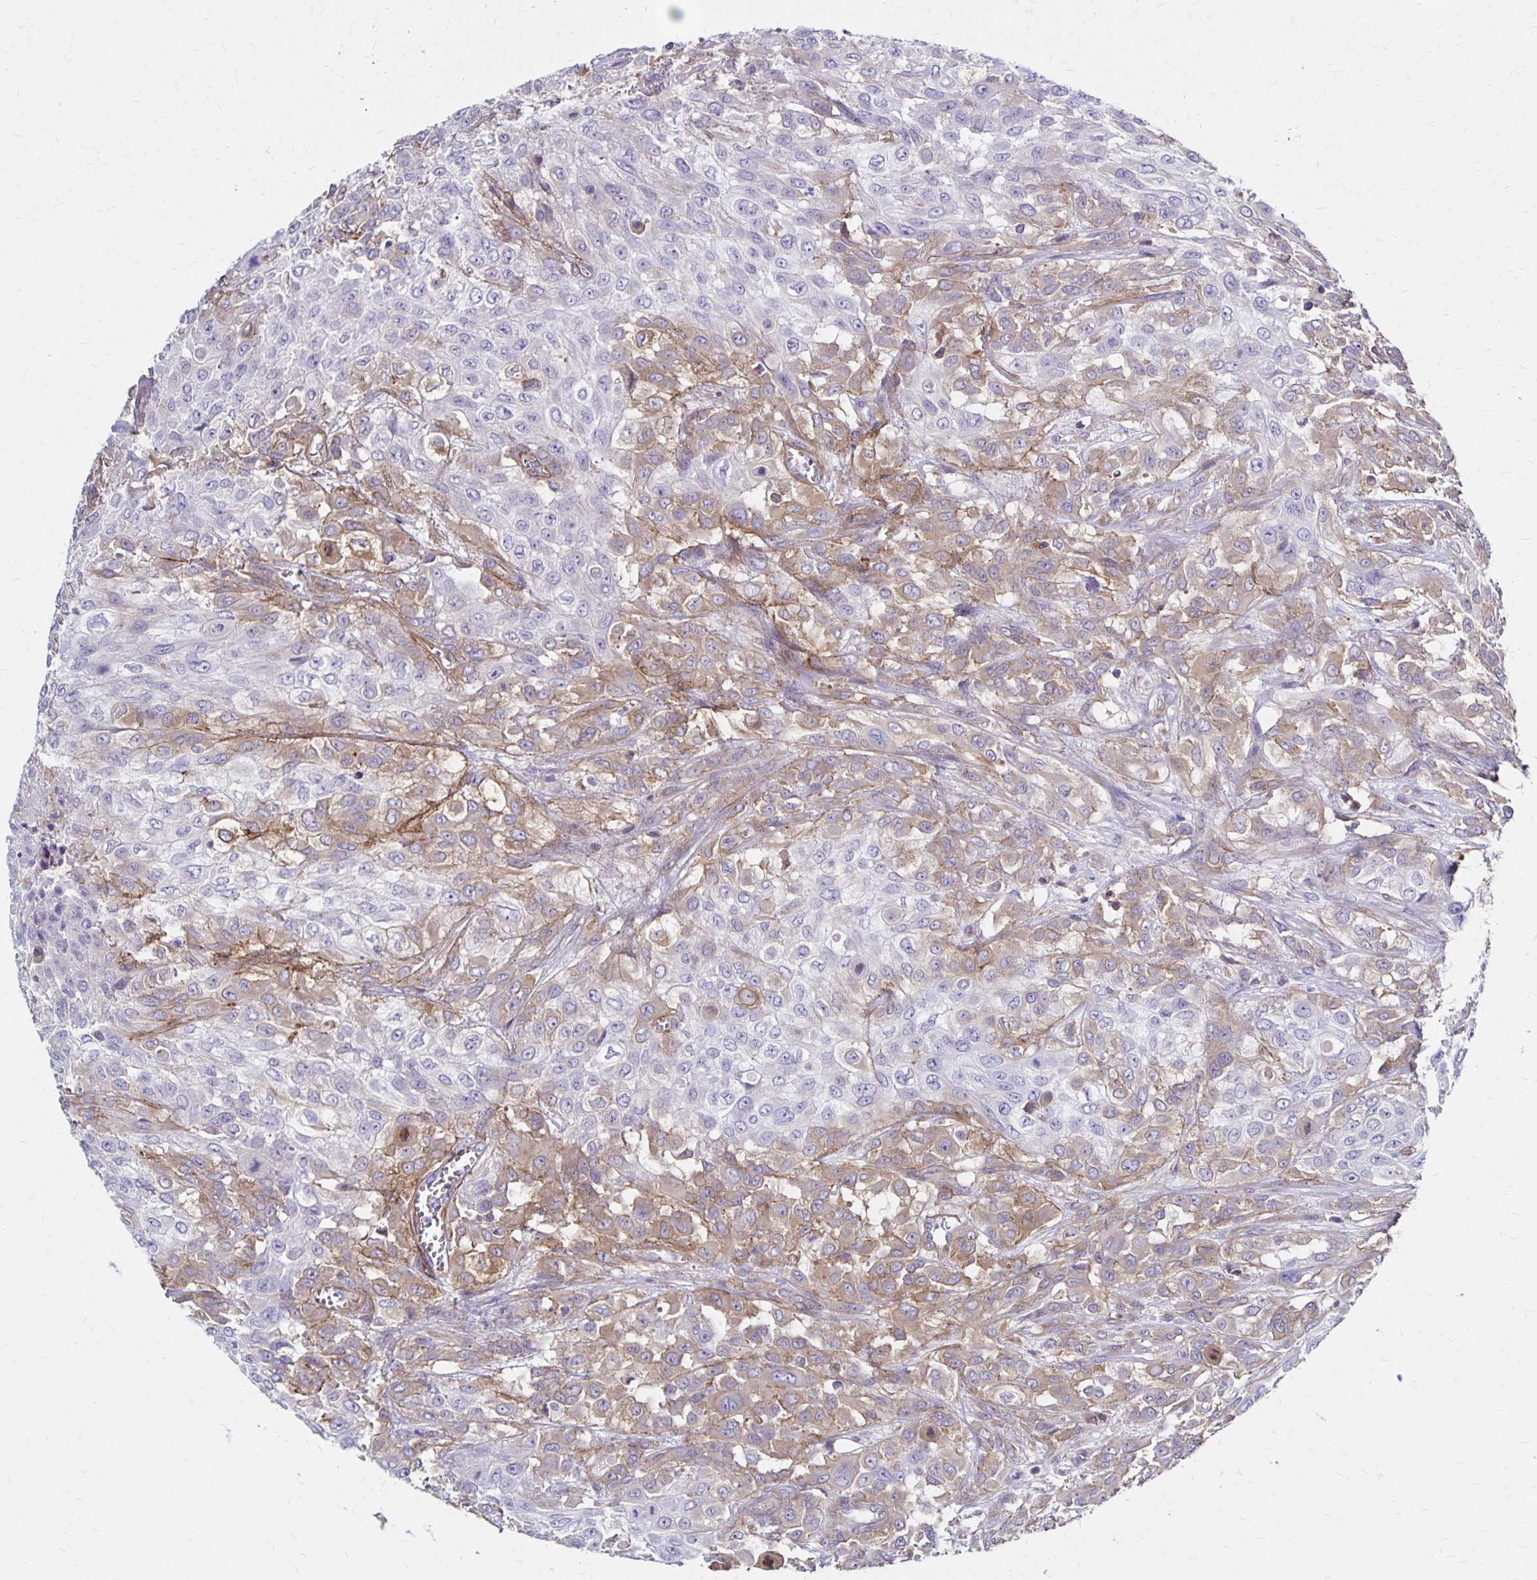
{"staining": {"intensity": "negative", "quantity": "none", "location": "none"}, "tissue": "urothelial cancer", "cell_type": "Tumor cells", "image_type": "cancer", "snomed": [{"axis": "morphology", "description": "Urothelial carcinoma, High grade"}, {"axis": "topography", "description": "Urinary bladder"}], "caption": "IHC photomicrograph of human high-grade urothelial carcinoma stained for a protein (brown), which reveals no positivity in tumor cells.", "gene": "TNS3", "patient": {"sex": "male", "age": 57}}